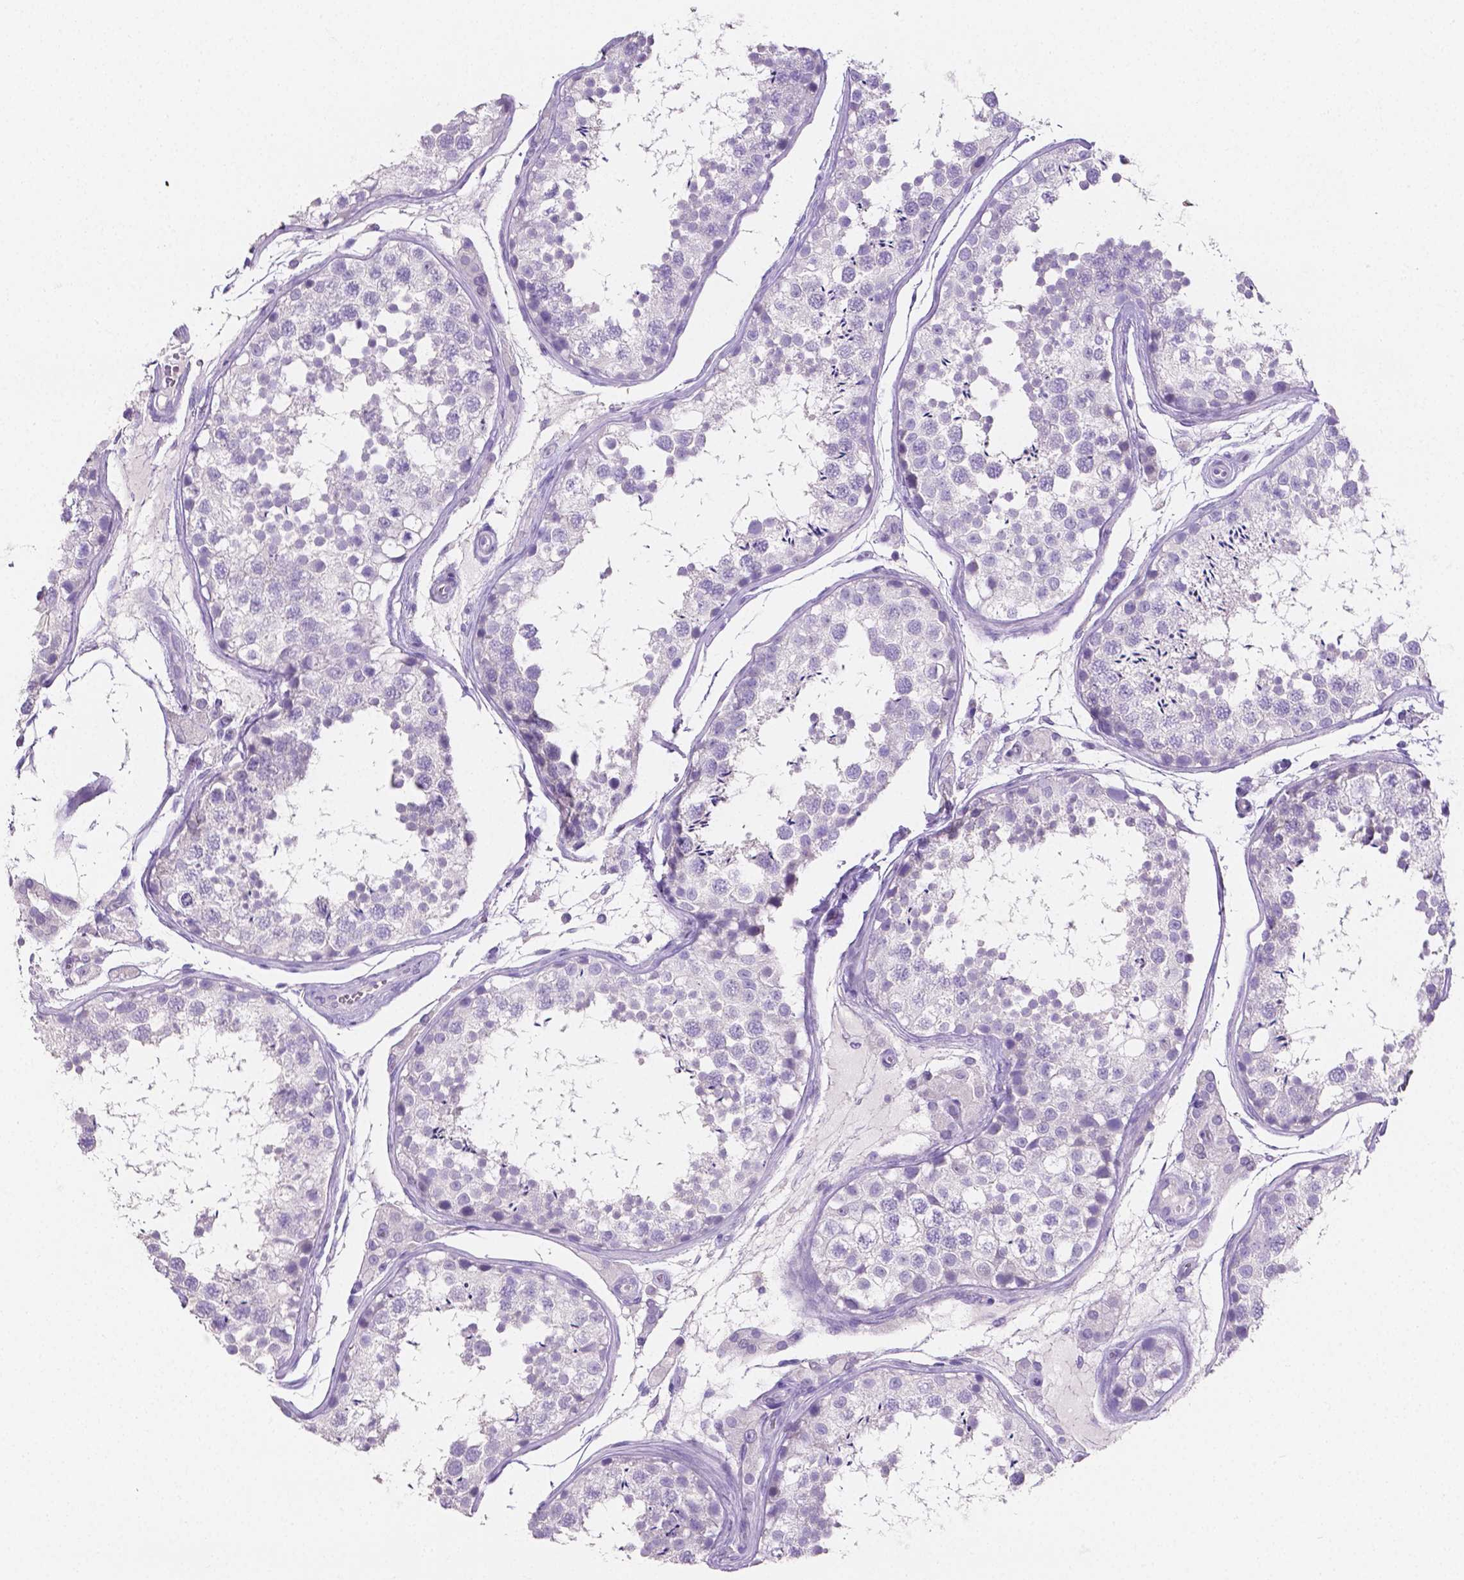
{"staining": {"intensity": "negative", "quantity": "none", "location": "none"}, "tissue": "testis", "cell_type": "Cells in seminiferous ducts", "image_type": "normal", "snomed": [{"axis": "morphology", "description": "Normal tissue, NOS"}, {"axis": "topography", "description": "Testis"}], "caption": "Immunohistochemistry (IHC) image of benign testis stained for a protein (brown), which displays no staining in cells in seminiferous ducts.", "gene": "SLC22A2", "patient": {"sex": "male", "age": 29}}